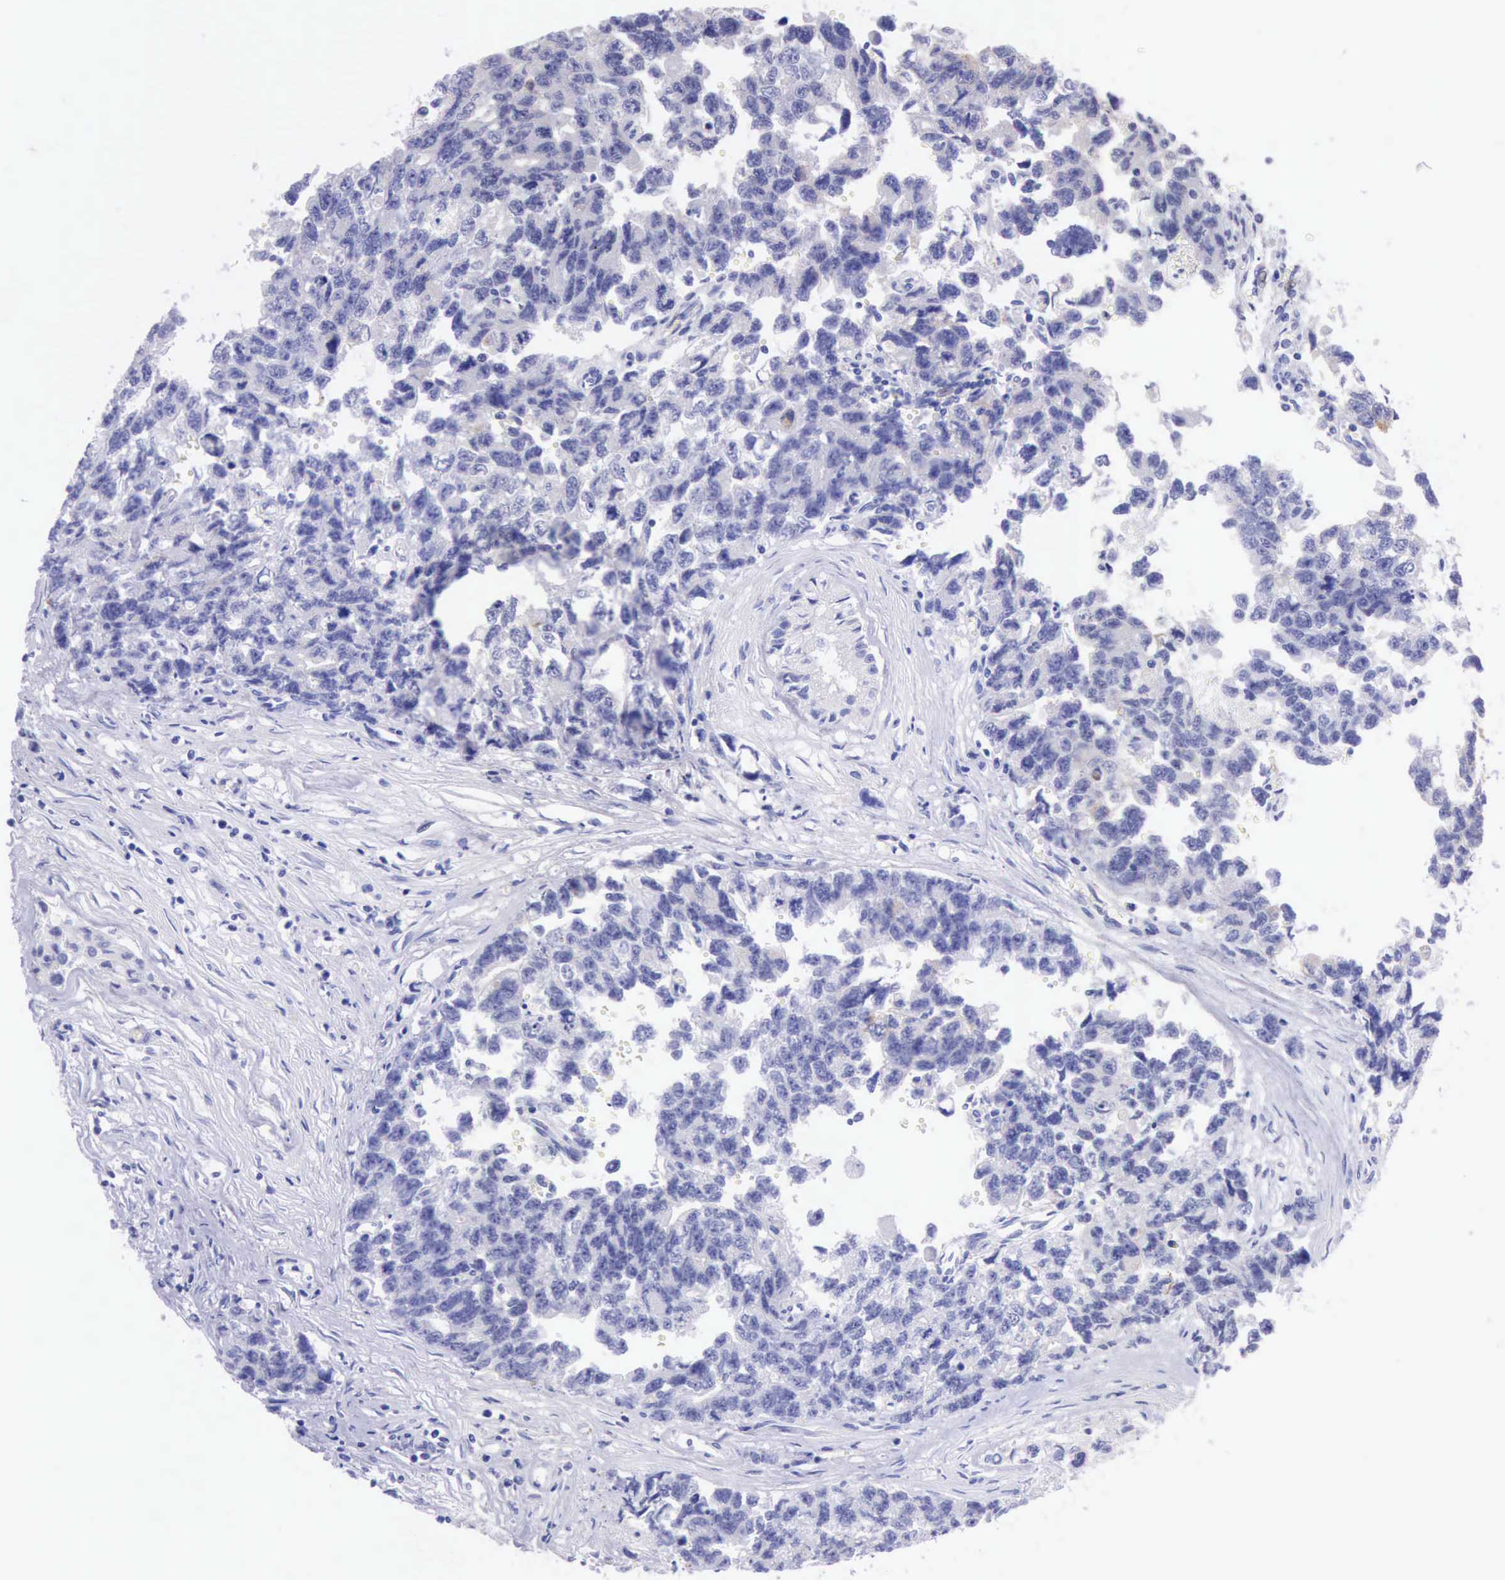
{"staining": {"intensity": "negative", "quantity": "none", "location": "none"}, "tissue": "testis cancer", "cell_type": "Tumor cells", "image_type": "cancer", "snomed": [{"axis": "morphology", "description": "Carcinoma, Embryonal, NOS"}, {"axis": "topography", "description": "Testis"}], "caption": "Tumor cells show no significant positivity in testis cancer.", "gene": "KRT8", "patient": {"sex": "male", "age": 31}}